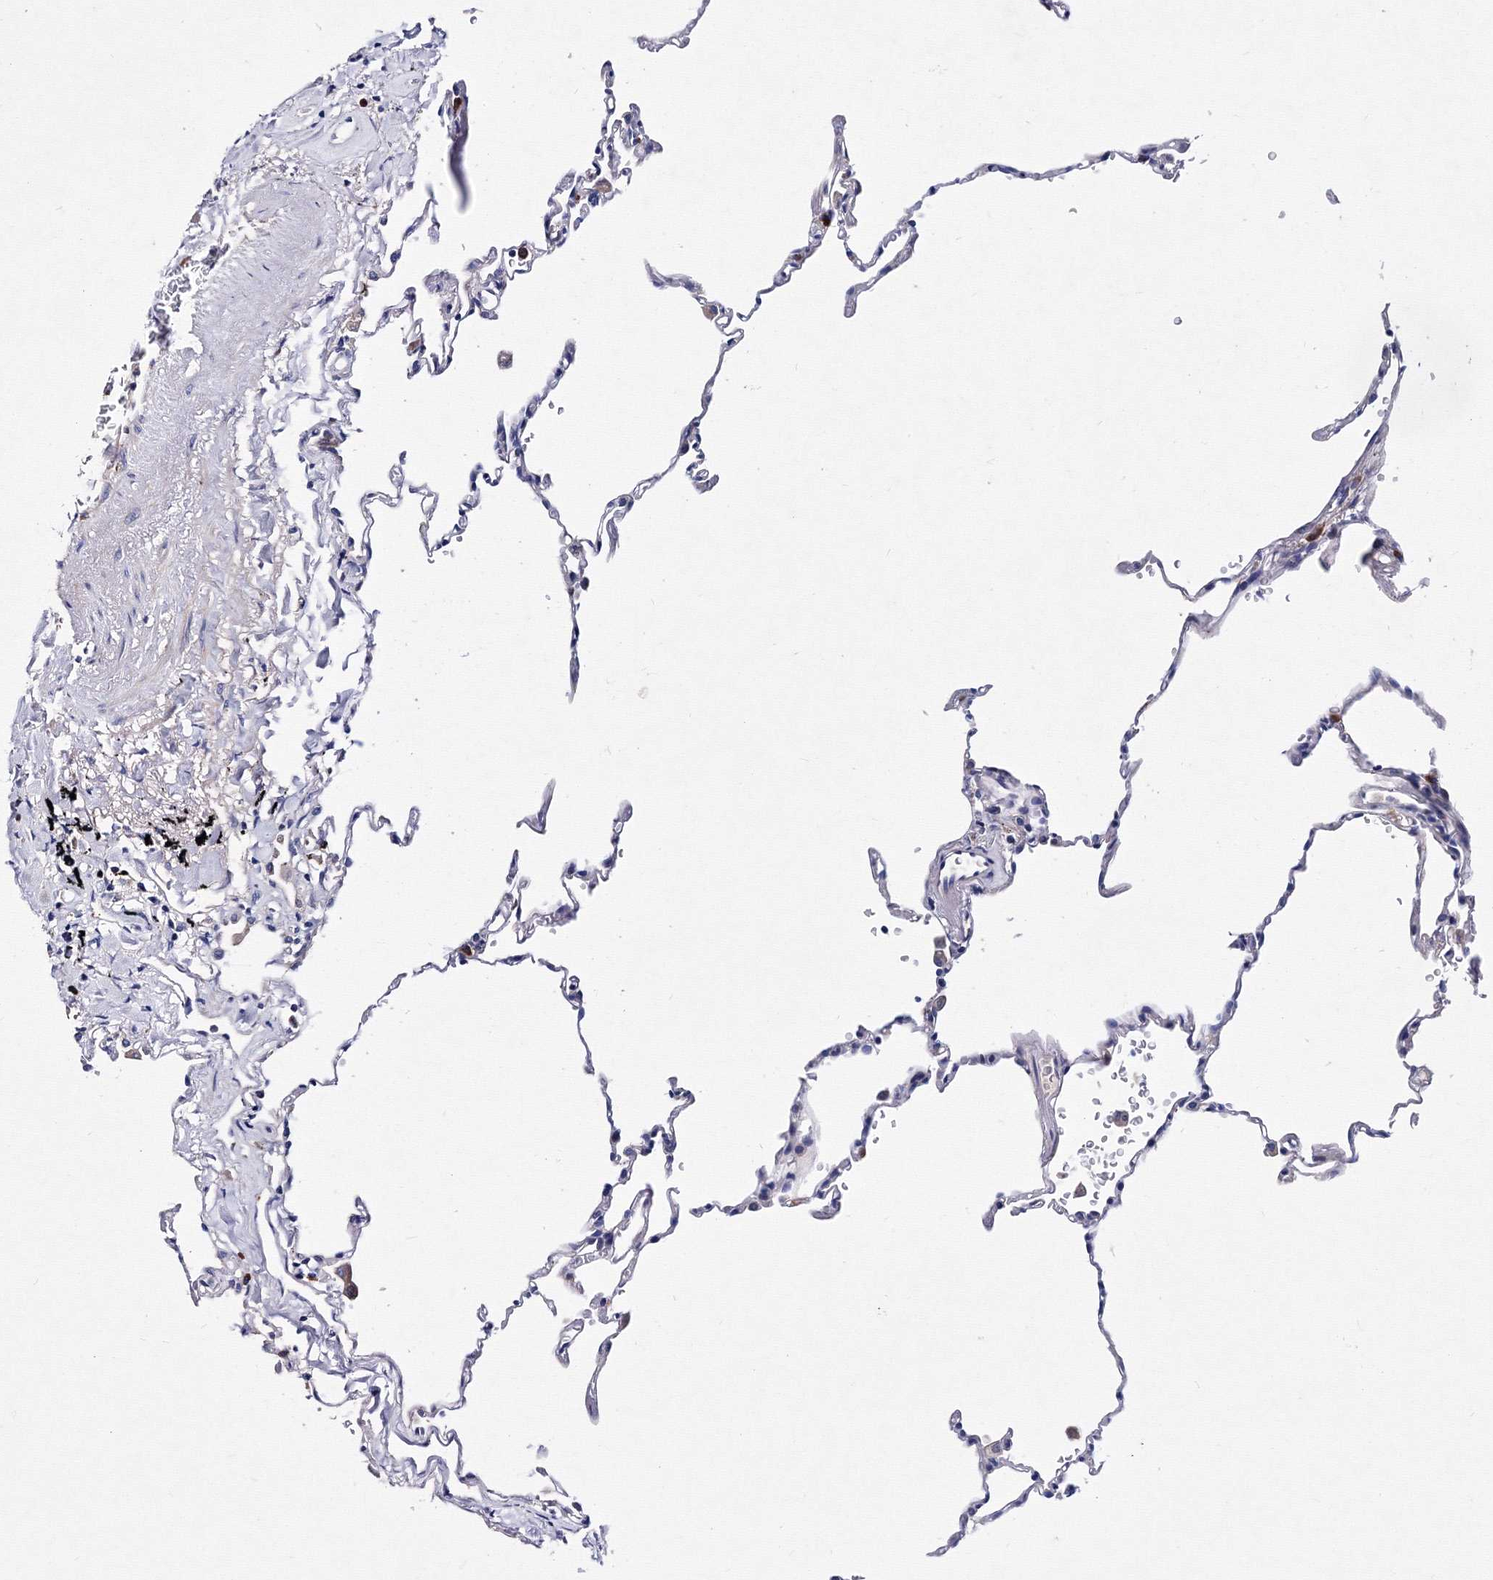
{"staining": {"intensity": "negative", "quantity": "none", "location": "none"}, "tissue": "lung", "cell_type": "Alveolar cells", "image_type": "normal", "snomed": [{"axis": "morphology", "description": "Normal tissue, NOS"}, {"axis": "topography", "description": "Lung"}], "caption": "IHC micrograph of unremarkable lung: human lung stained with DAB reveals no significant protein expression in alveolar cells.", "gene": "TRPM2", "patient": {"sex": "male", "age": 59}}